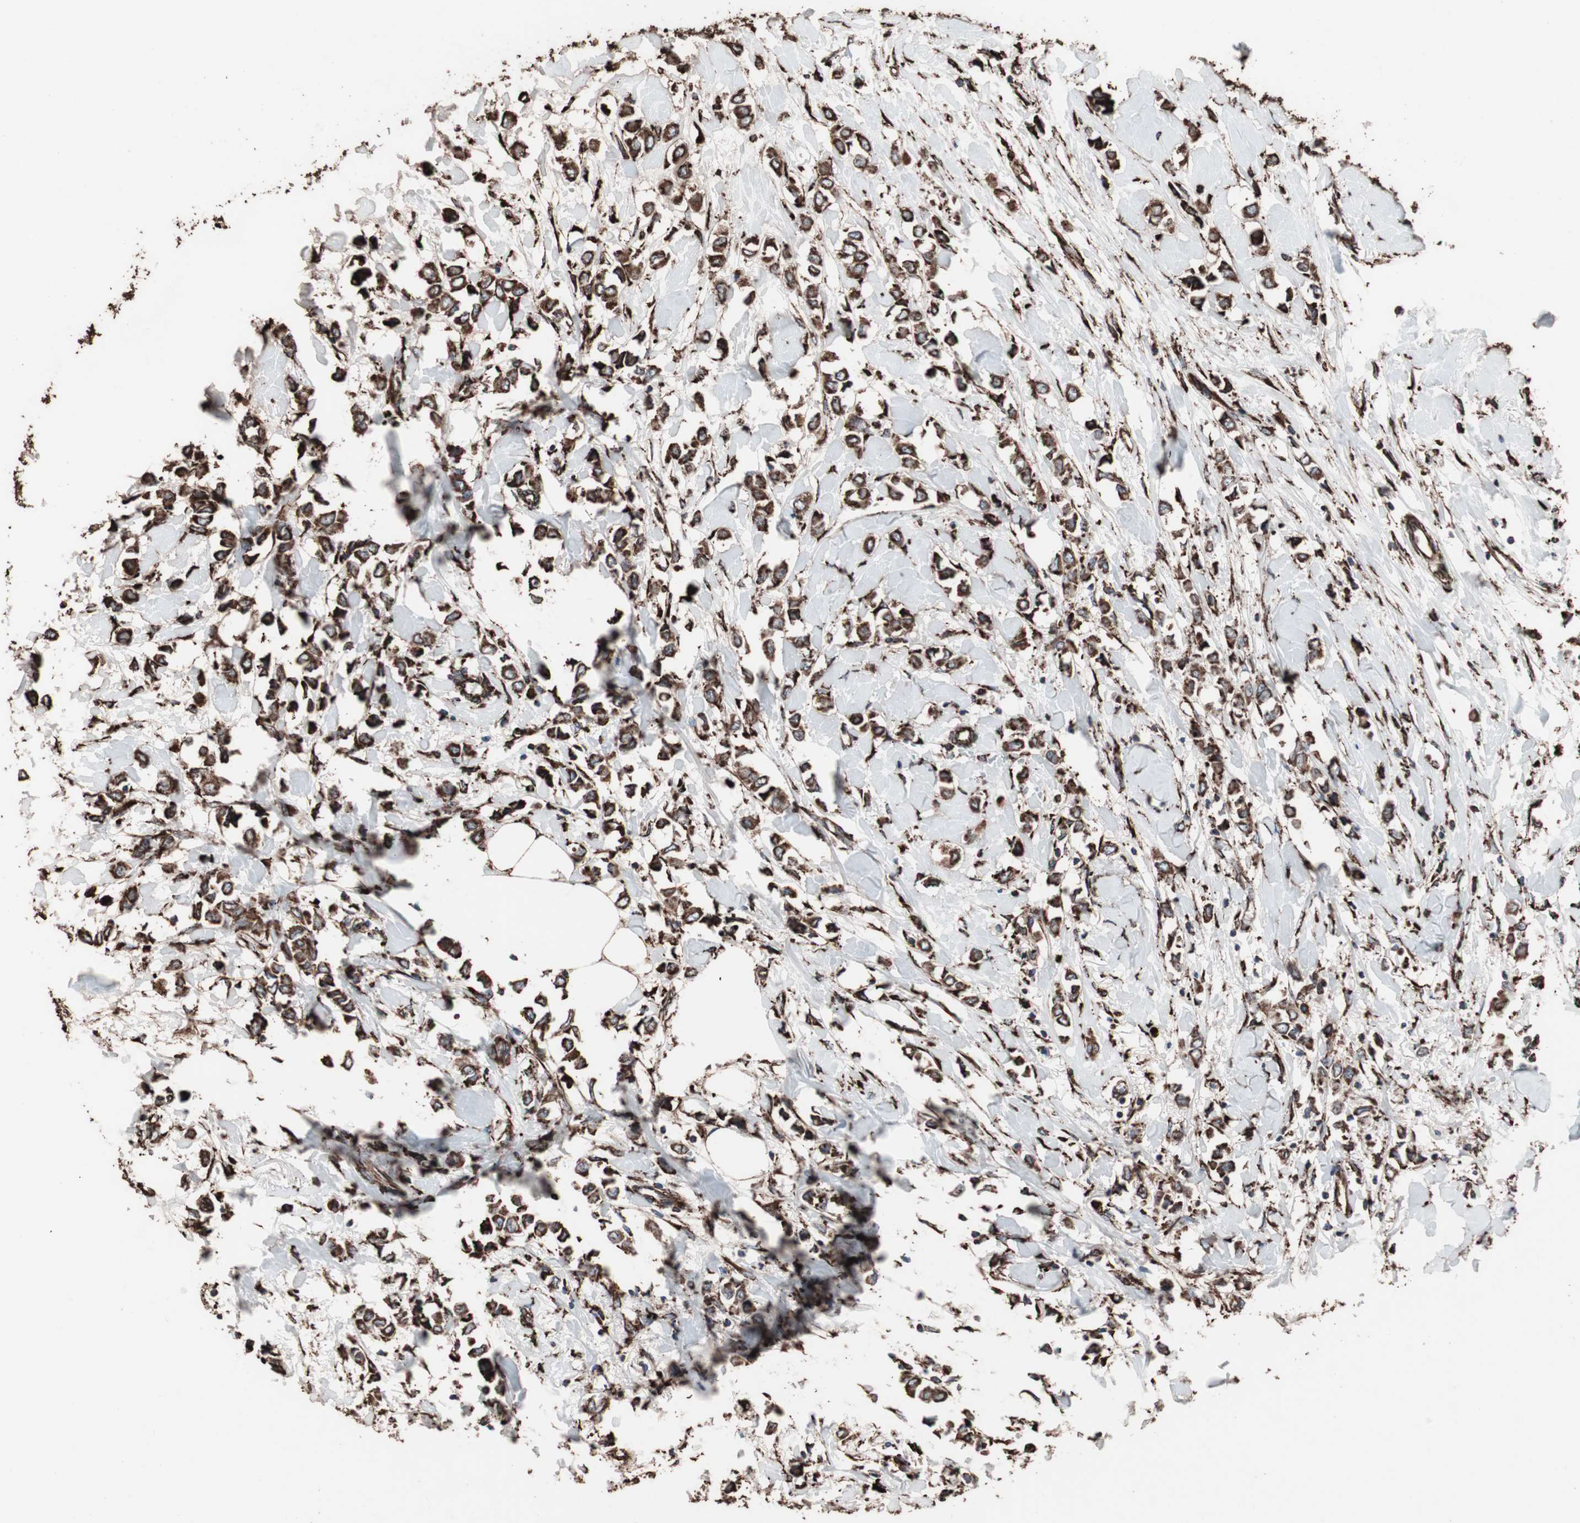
{"staining": {"intensity": "strong", "quantity": ">75%", "location": "cytoplasmic/membranous"}, "tissue": "breast cancer", "cell_type": "Tumor cells", "image_type": "cancer", "snomed": [{"axis": "morphology", "description": "Lobular carcinoma"}, {"axis": "topography", "description": "Breast"}], "caption": "Breast cancer (lobular carcinoma) stained for a protein (brown) reveals strong cytoplasmic/membranous positive expression in about >75% of tumor cells.", "gene": "HSP90B1", "patient": {"sex": "female", "age": 51}}